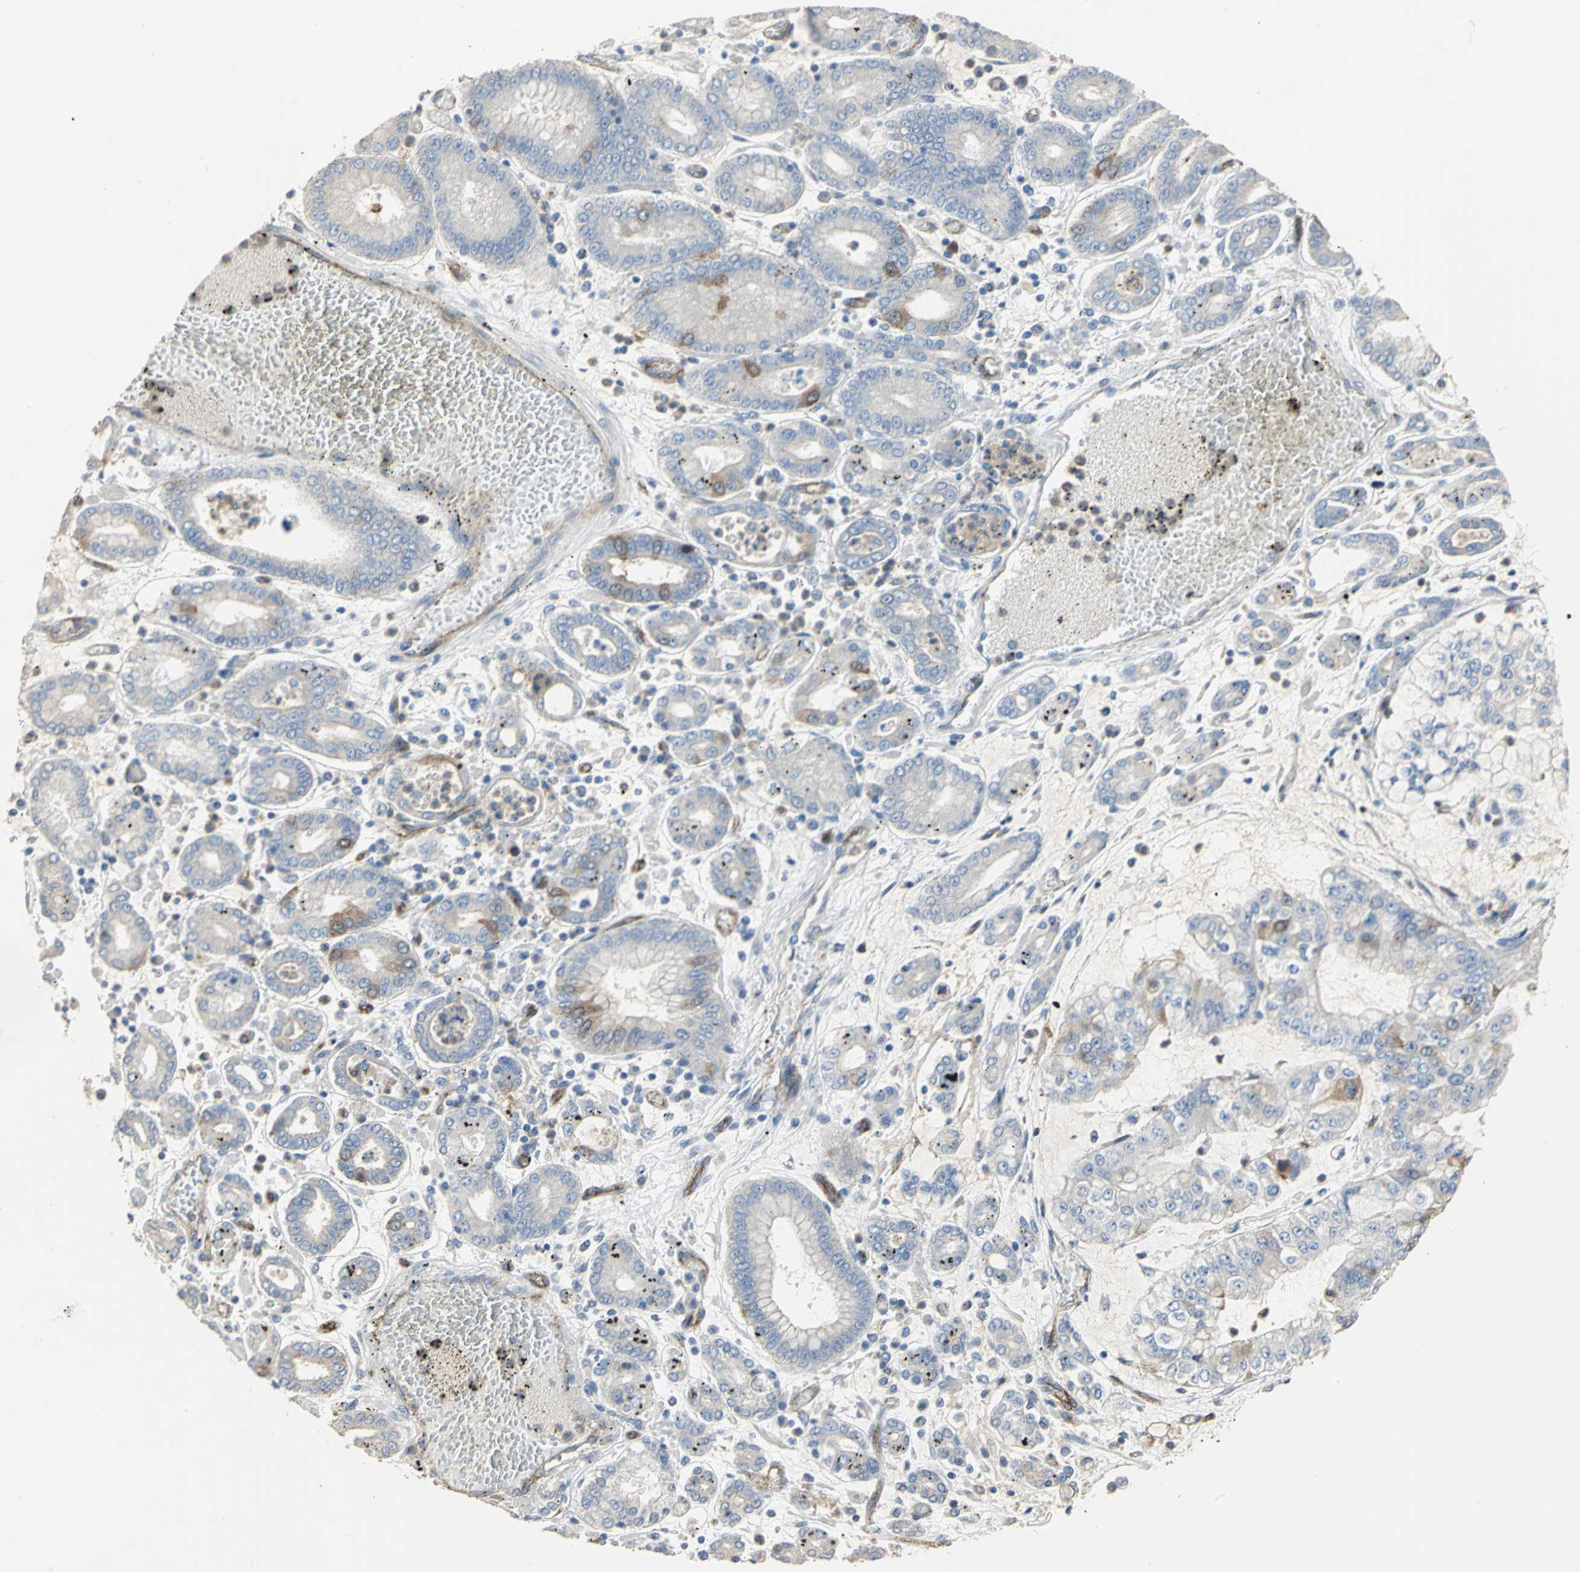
{"staining": {"intensity": "moderate", "quantity": "<25%", "location": "cytoplasmic/membranous"}, "tissue": "stomach cancer", "cell_type": "Tumor cells", "image_type": "cancer", "snomed": [{"axis": "morphology", "description": "Normal tissue, NOS"}, {"axis": "morphology", "description": "Adenocarcinoma, NOS"}, {"axis": "topography", "description": "Stomach, upper"}, {"axis": "topography", "description": "Stomach"}], "caption": "Immunohistochemistry (IHC) of human stomach adenocarcinoma shows low levels of moderate cytoplasmic/membranous staining in approximately <25% of tumor cells.", "gene": "DLGAP5", "patient": {"sex": "male", "age": 76}}